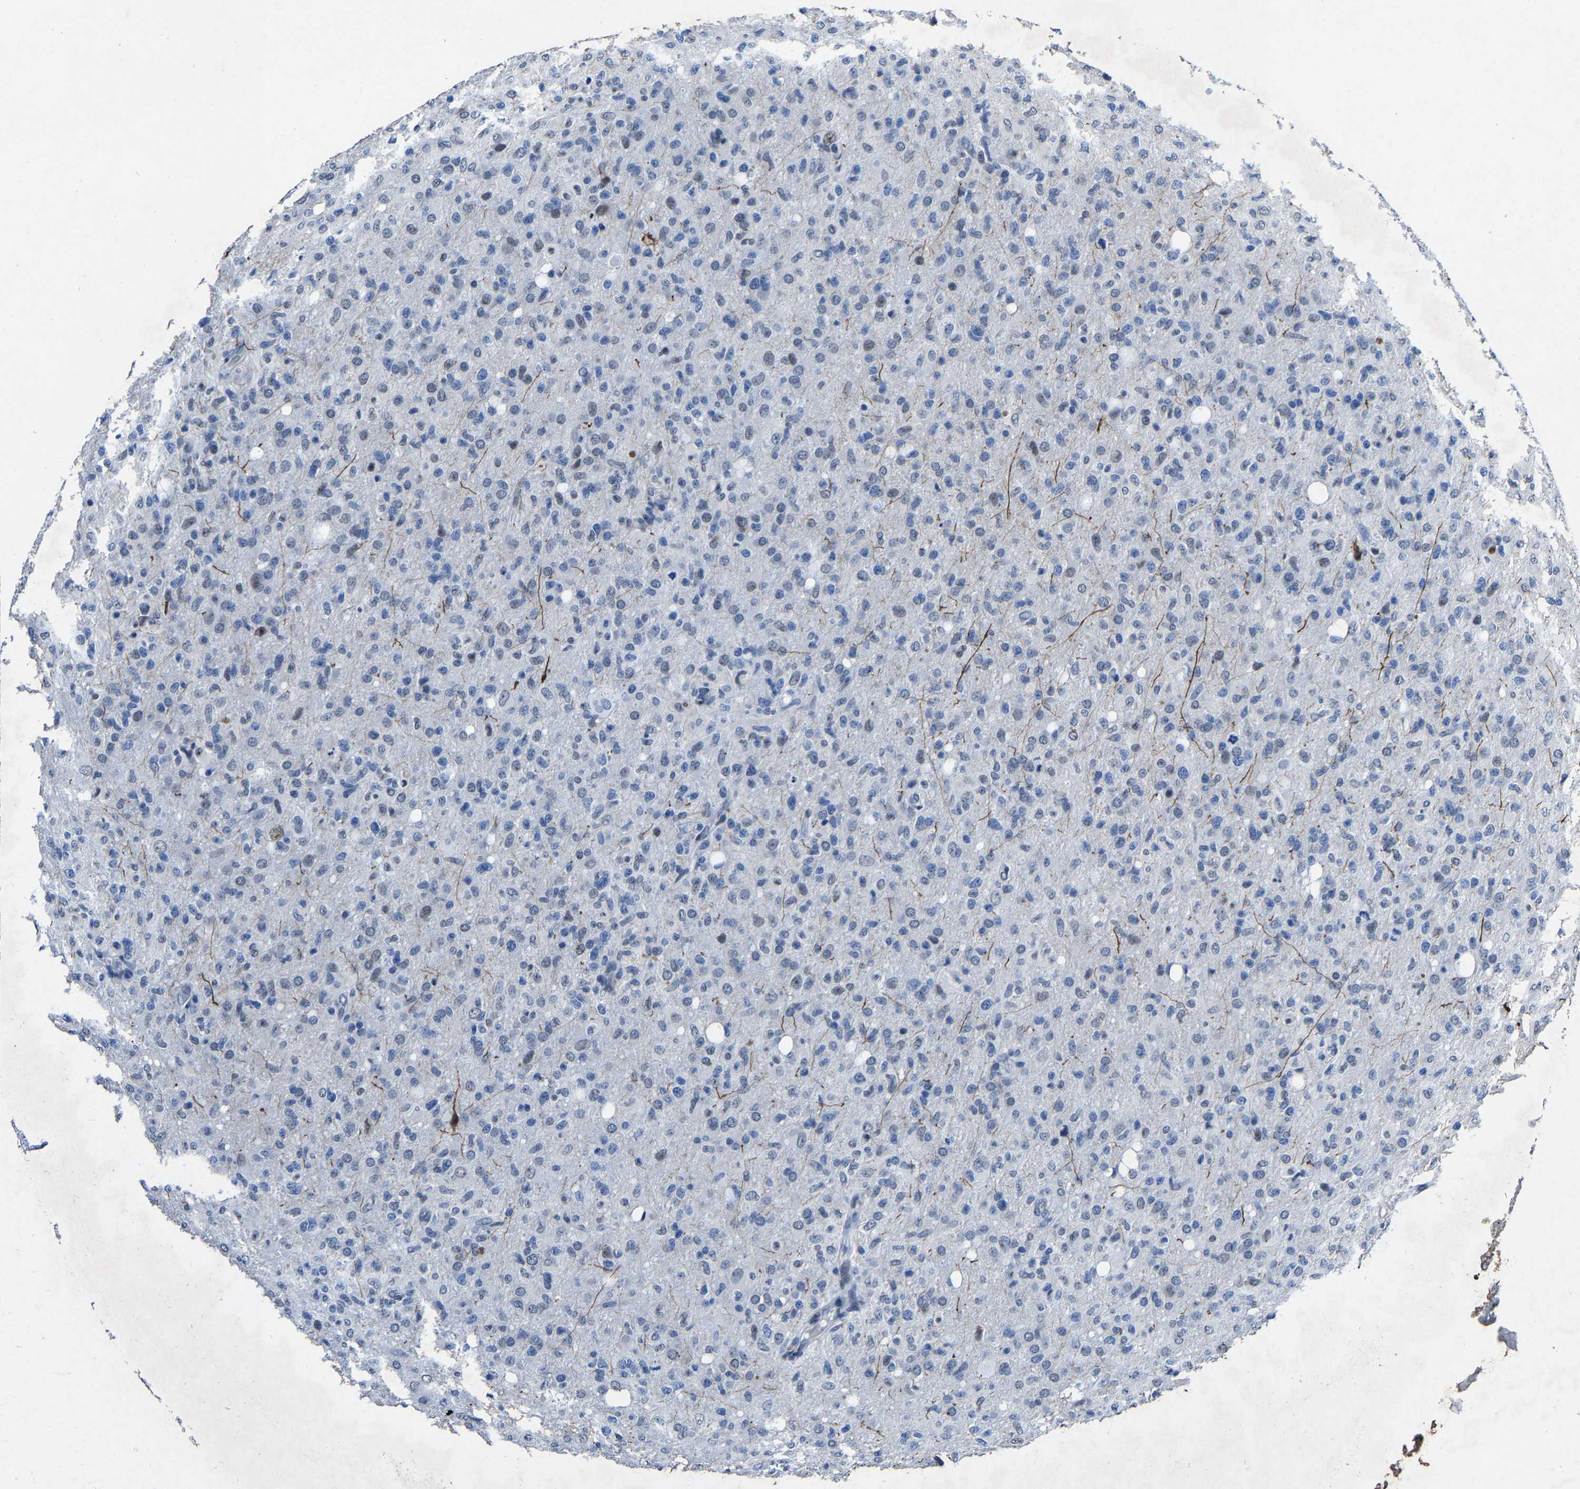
{"staining": {"intensity": "negative", "quantity": "none", "location": "none"}, "tissue": "glioma", "cell_type": "Tumor cells", "image_type": "cancer", "snomed": [{"axis": "morphology", "description": "Glioma, malignant, High grade"}, {"axis": "topography", "description": "Brain"}], "caption": "Tumor cells show no significant positivity in high-grade glioma (malignant).", "gene": "UBN2", "patient": {"sex": "female", "age": 57}}